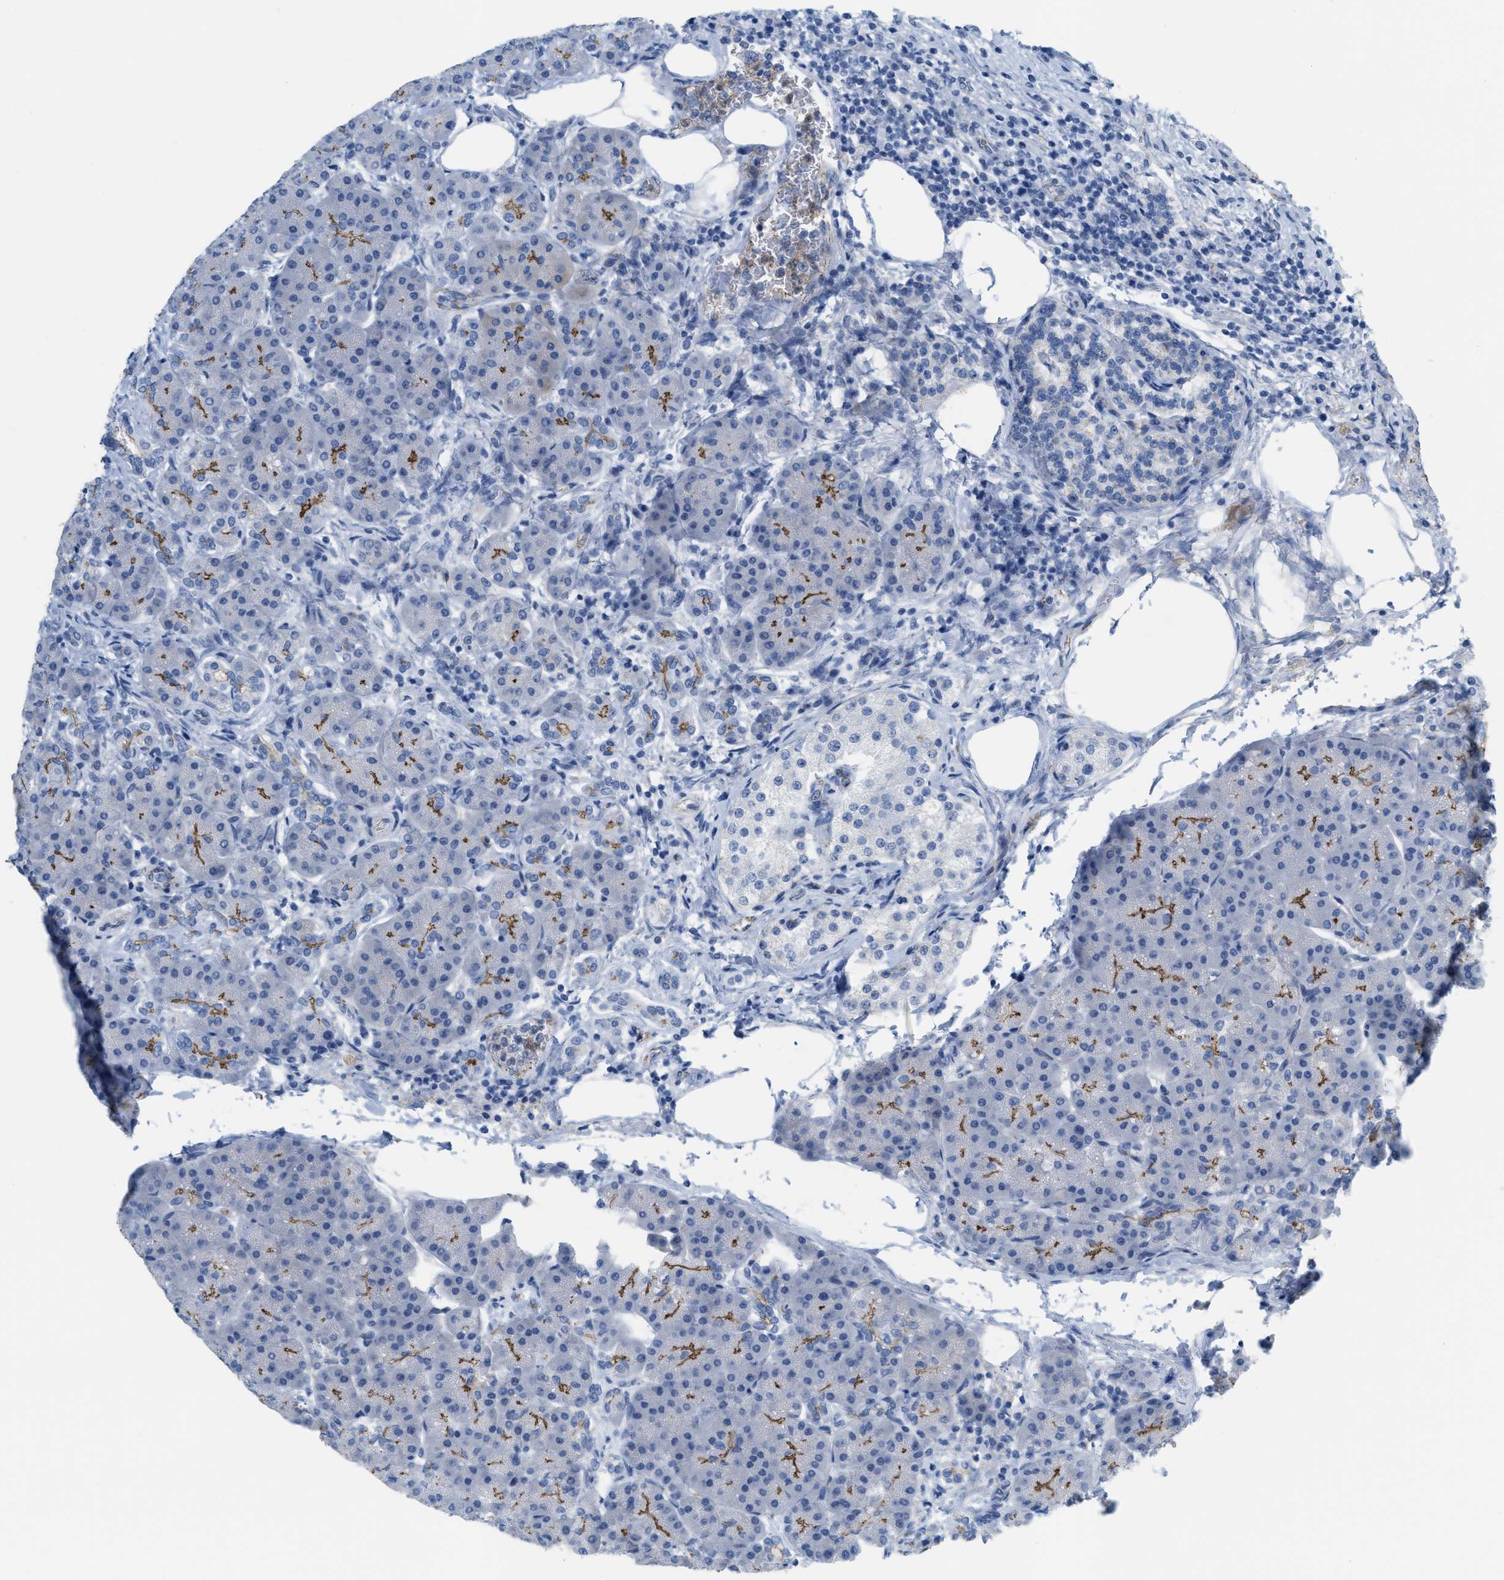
{"staining": {"intensity": "moderate", "quantity": "25%-75%", "location": "cytoplasmic/membranous"}, "tissue": "pancreas", "cell_type": "Exocrine glandular cells", "image_type": "normal", "snomed": [{"axis": "morphology", "description": "Normal tissue, NOS"}, {"axis": "topography", "description": "Pancreas"}], "caption": "About 25%-75% of exocrine glandular cells in unremarkable pancreas reveal moderate cytoplasmic/membranous protein positivity as visualized by brown immunohistochemical staining.", "gene": "CRB3", "patient": {"sex": "female", "age": 70}}